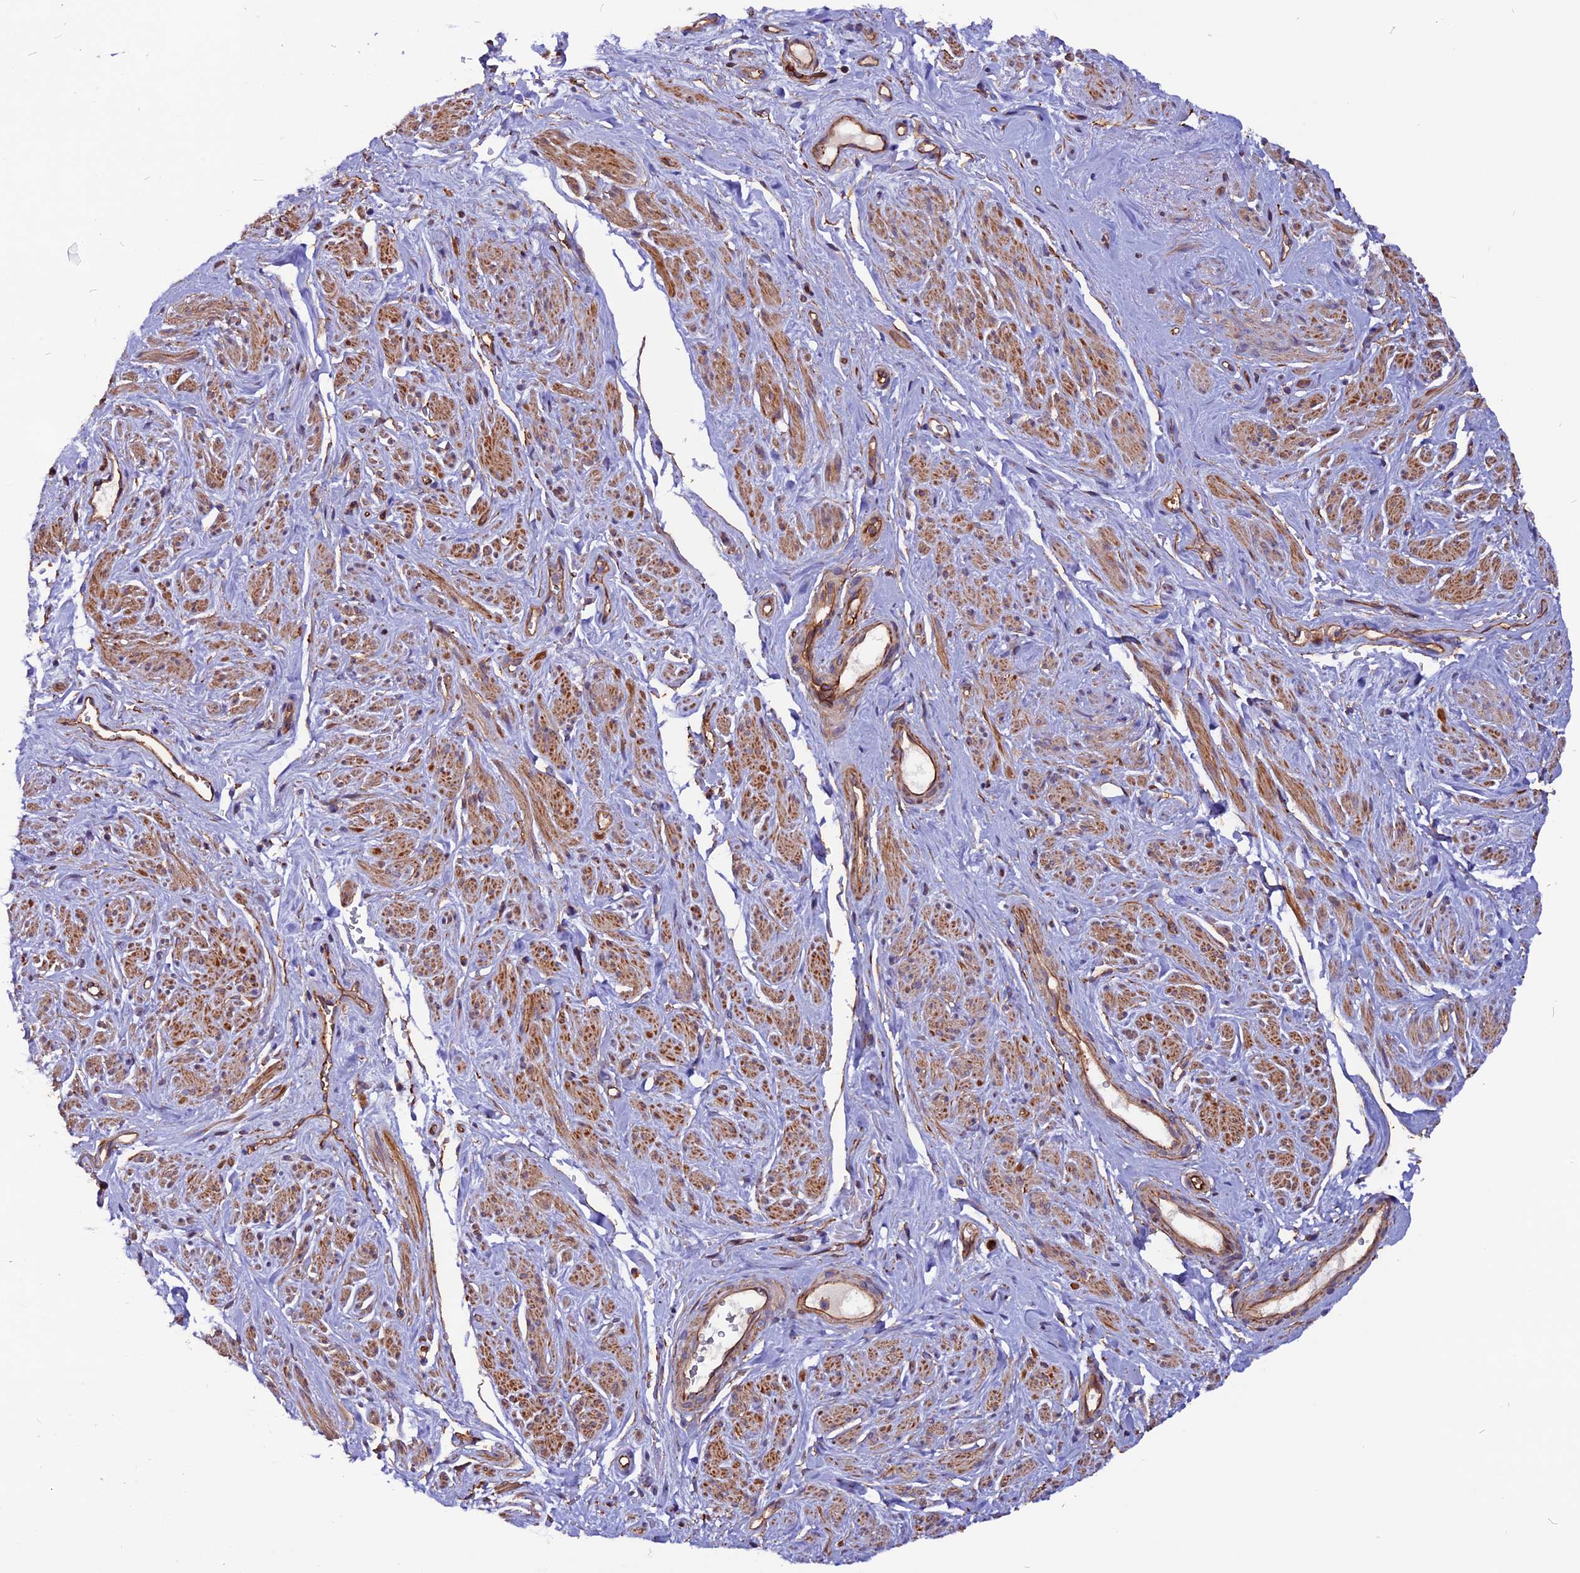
{"staining": {"intensity": "moderate", "quantity": "25%-75%", "location": "cytoplasmic/membranous"}, "tissue": "smooth muscle", "cell_type": "Smooth muscle cells", "image_type": "normal", "snomed": [{"axis": "morphology", "description": "Normal tissue, NOS"}, {"axis": "topography", "description": "Smooth muscle"}, {"axis": "topography", "description": "Peripheral nerve tissue"}], "caption": "Immunohistochemical staining of unremarkable human smooth muscle exhibits moderate cytoplasmic/membranous protein expression in about 25%-75% of smooth muscle cells. The protein of interest is stained brown, and the nuclei are stained in blue (DAB IHC with brightfield microscopy, high magnification).", "gene": "ZNF749", "patient": {"sex": "male", "age": 69}}